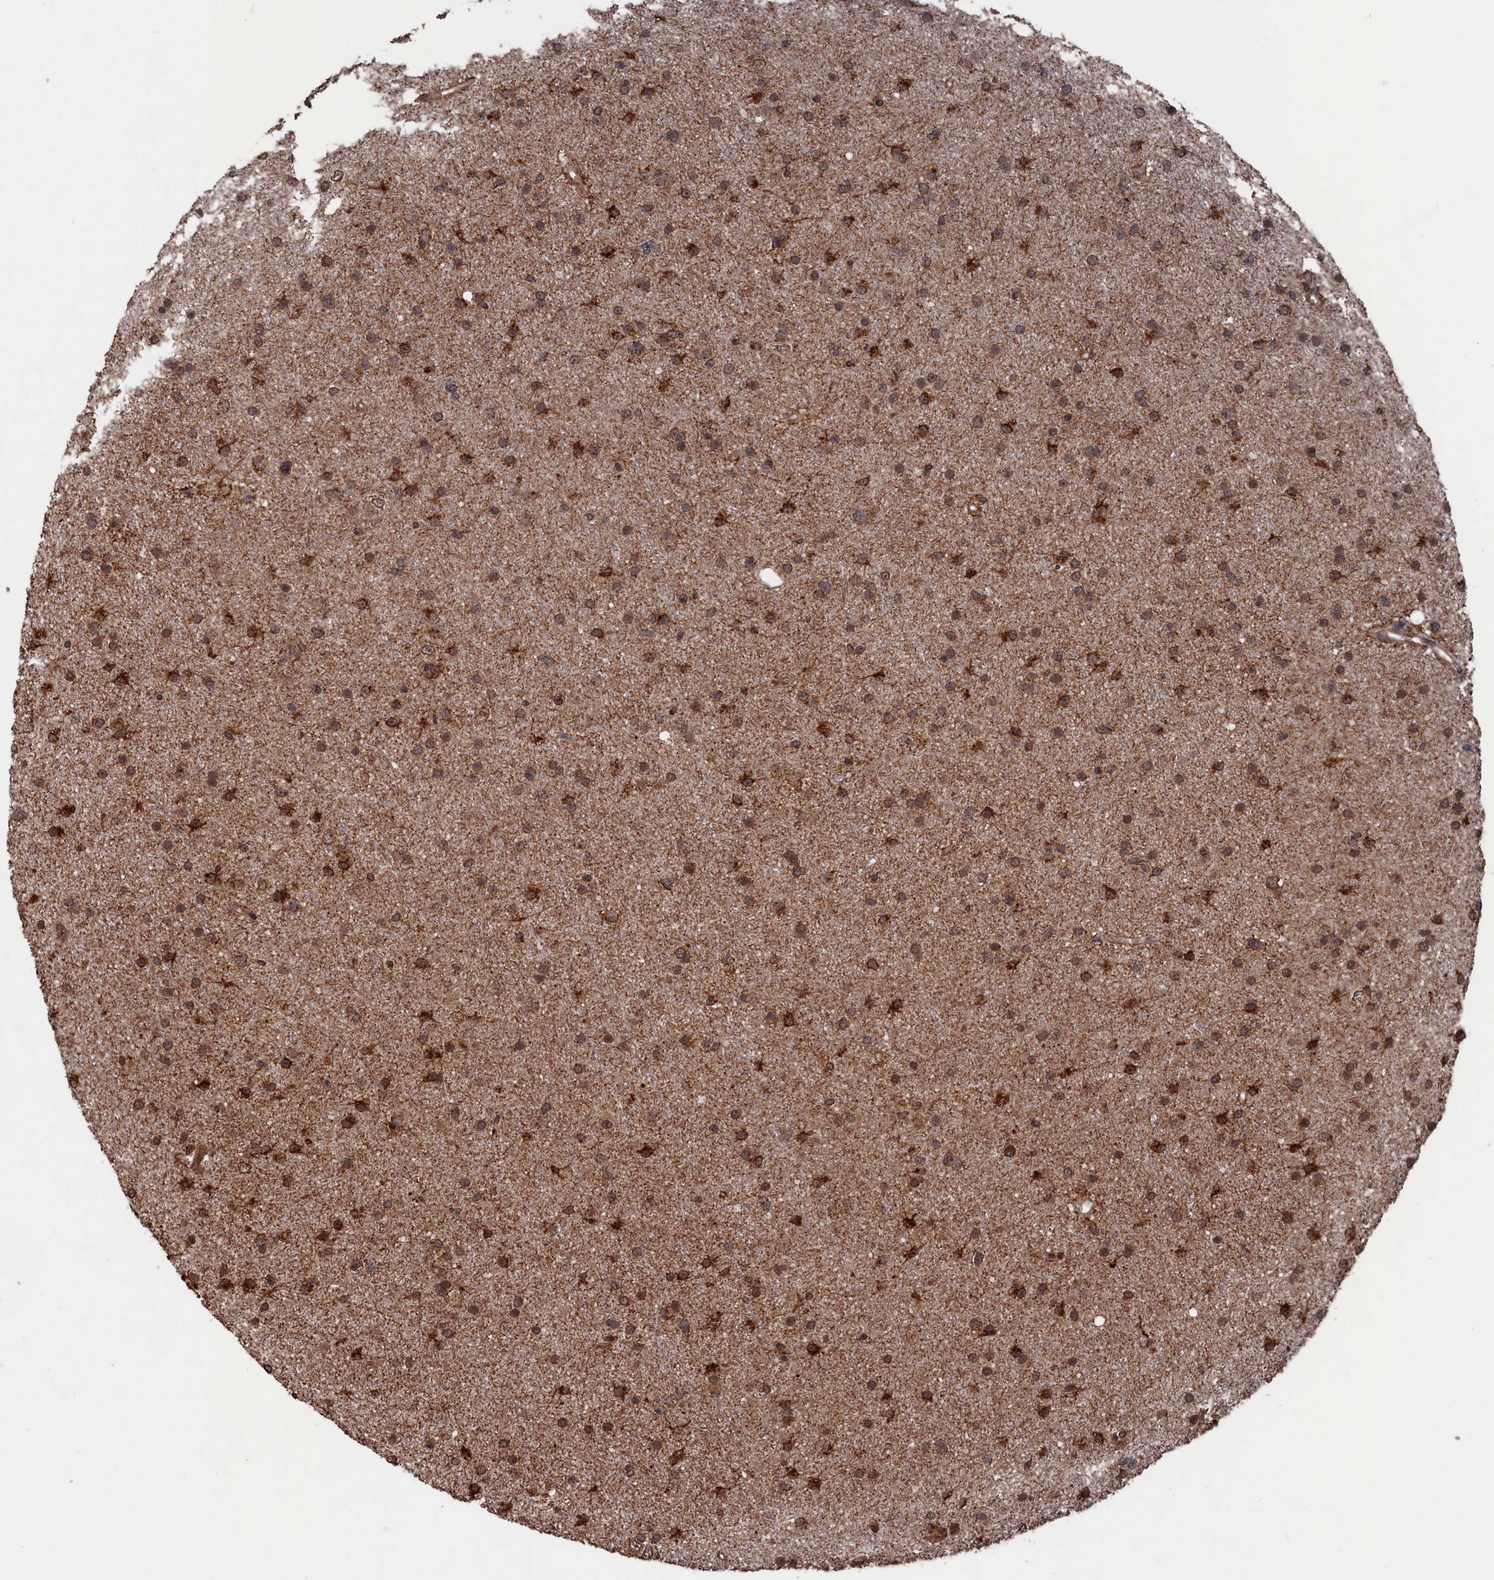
{"staining": {"intensity": "moderate", "quantity": ">75%", "location": "cytoplasmic/membranous"}, "tissue": "glioma", "cell_type": "Tumor cells", "image_type": "cancer", "snomed": [{"axis": "morphology", "description": "Glioma, malignant, Low grade"}, {"axis": "topography", "description": "Cerebral cortex"}], "caption": "Human low-grade glioma (malignant) stained with a protein marker reveals moderate staining in tumor cells.", "gene": "PDE12", "patient": {"sex": "female", "age": 39}}